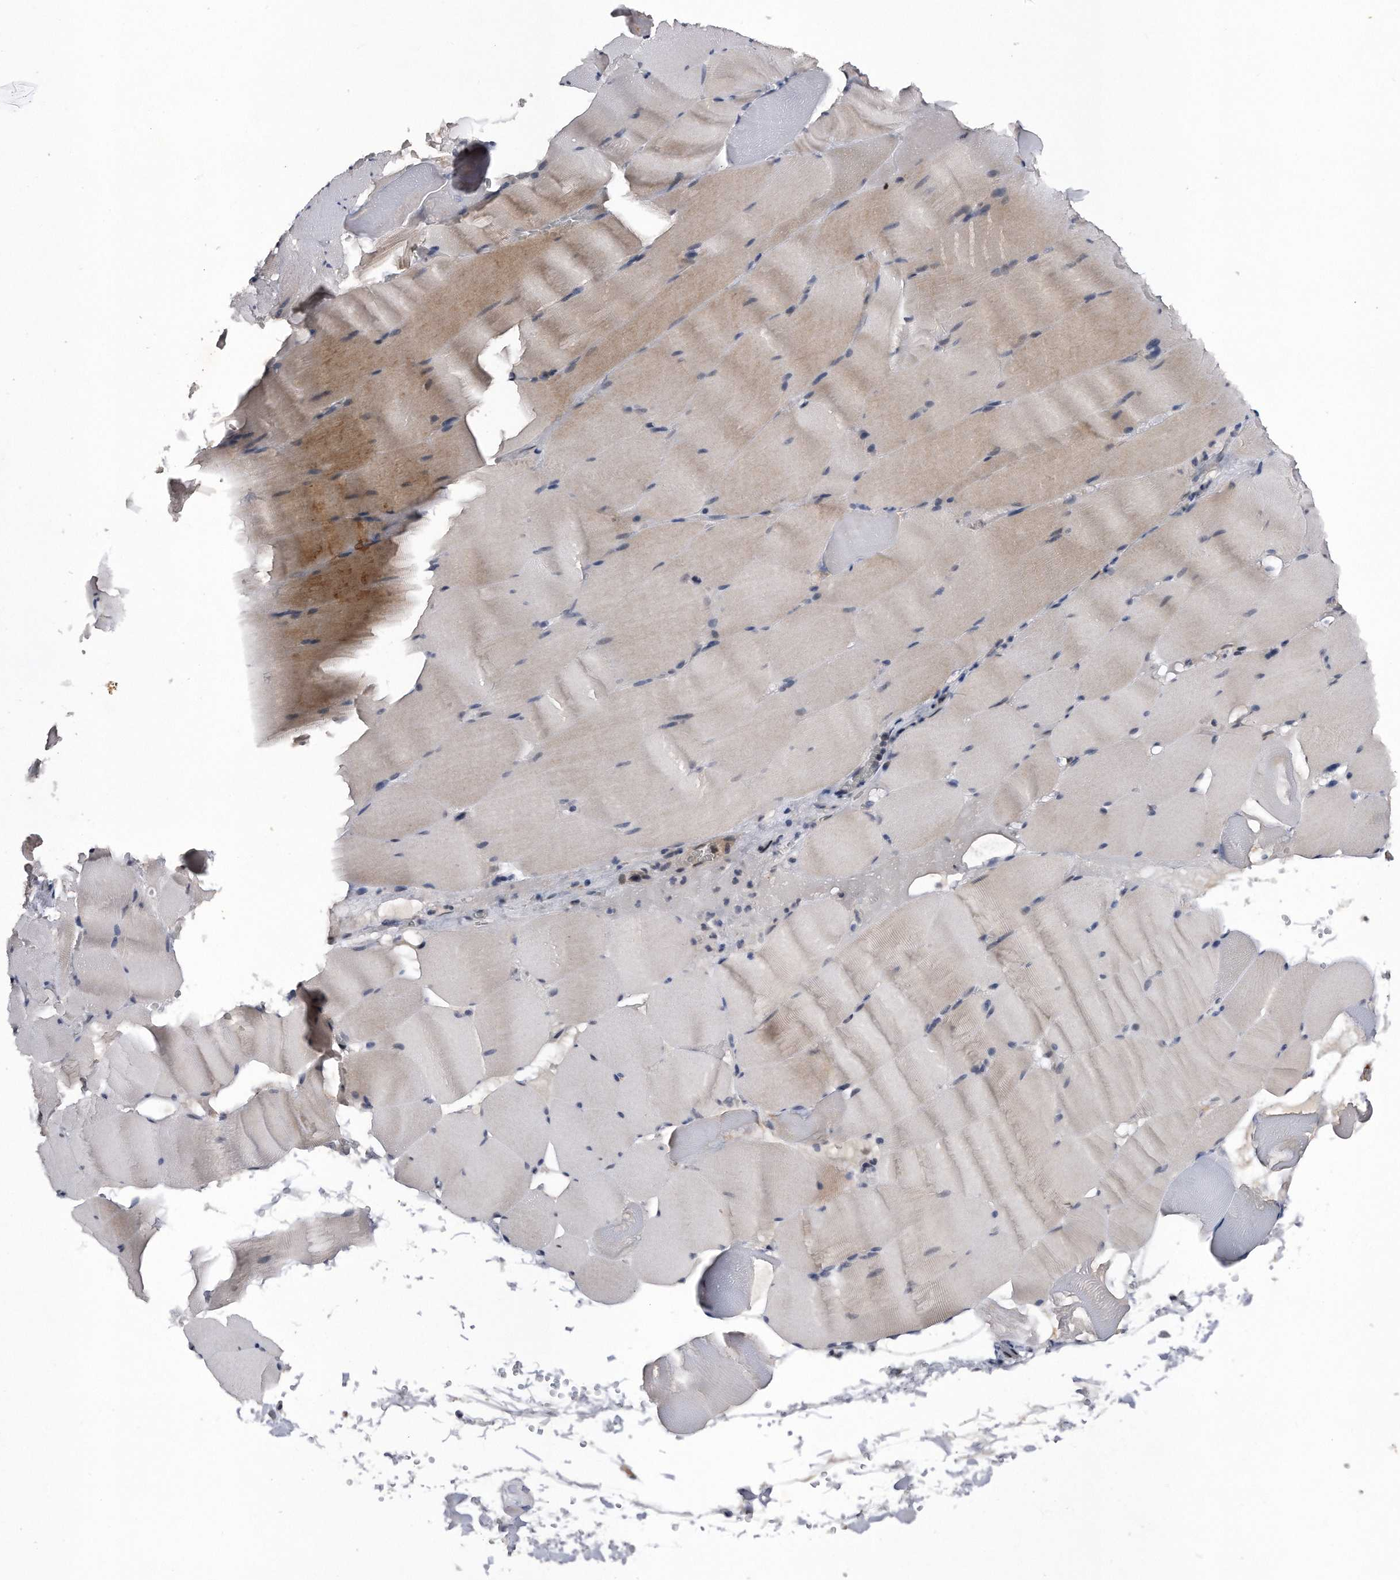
{"staining": {"intensity": "weak", "quantity": "25%-75%", "location": "cytoplasmic/membranous"}, "tissue": "skeletal muscle", "cell_type": "Myocytes", "image_type": "normal", "snomed": [{"axis": "morphology", "description": "Normal tissue, NOS"}, {"axis": "topography", "description": "Skeletal muscle"}], "caption": "Protein analysis of benign skeletal muscle demonstrates weak cytoplasmic/membranous expression in approximately 25%-75% of myocytes. (DAB = brown stain, brightfield microscopy at high magnification).", "gene": "VIRMA", "patient": {"sex": "male", "age": 62}}